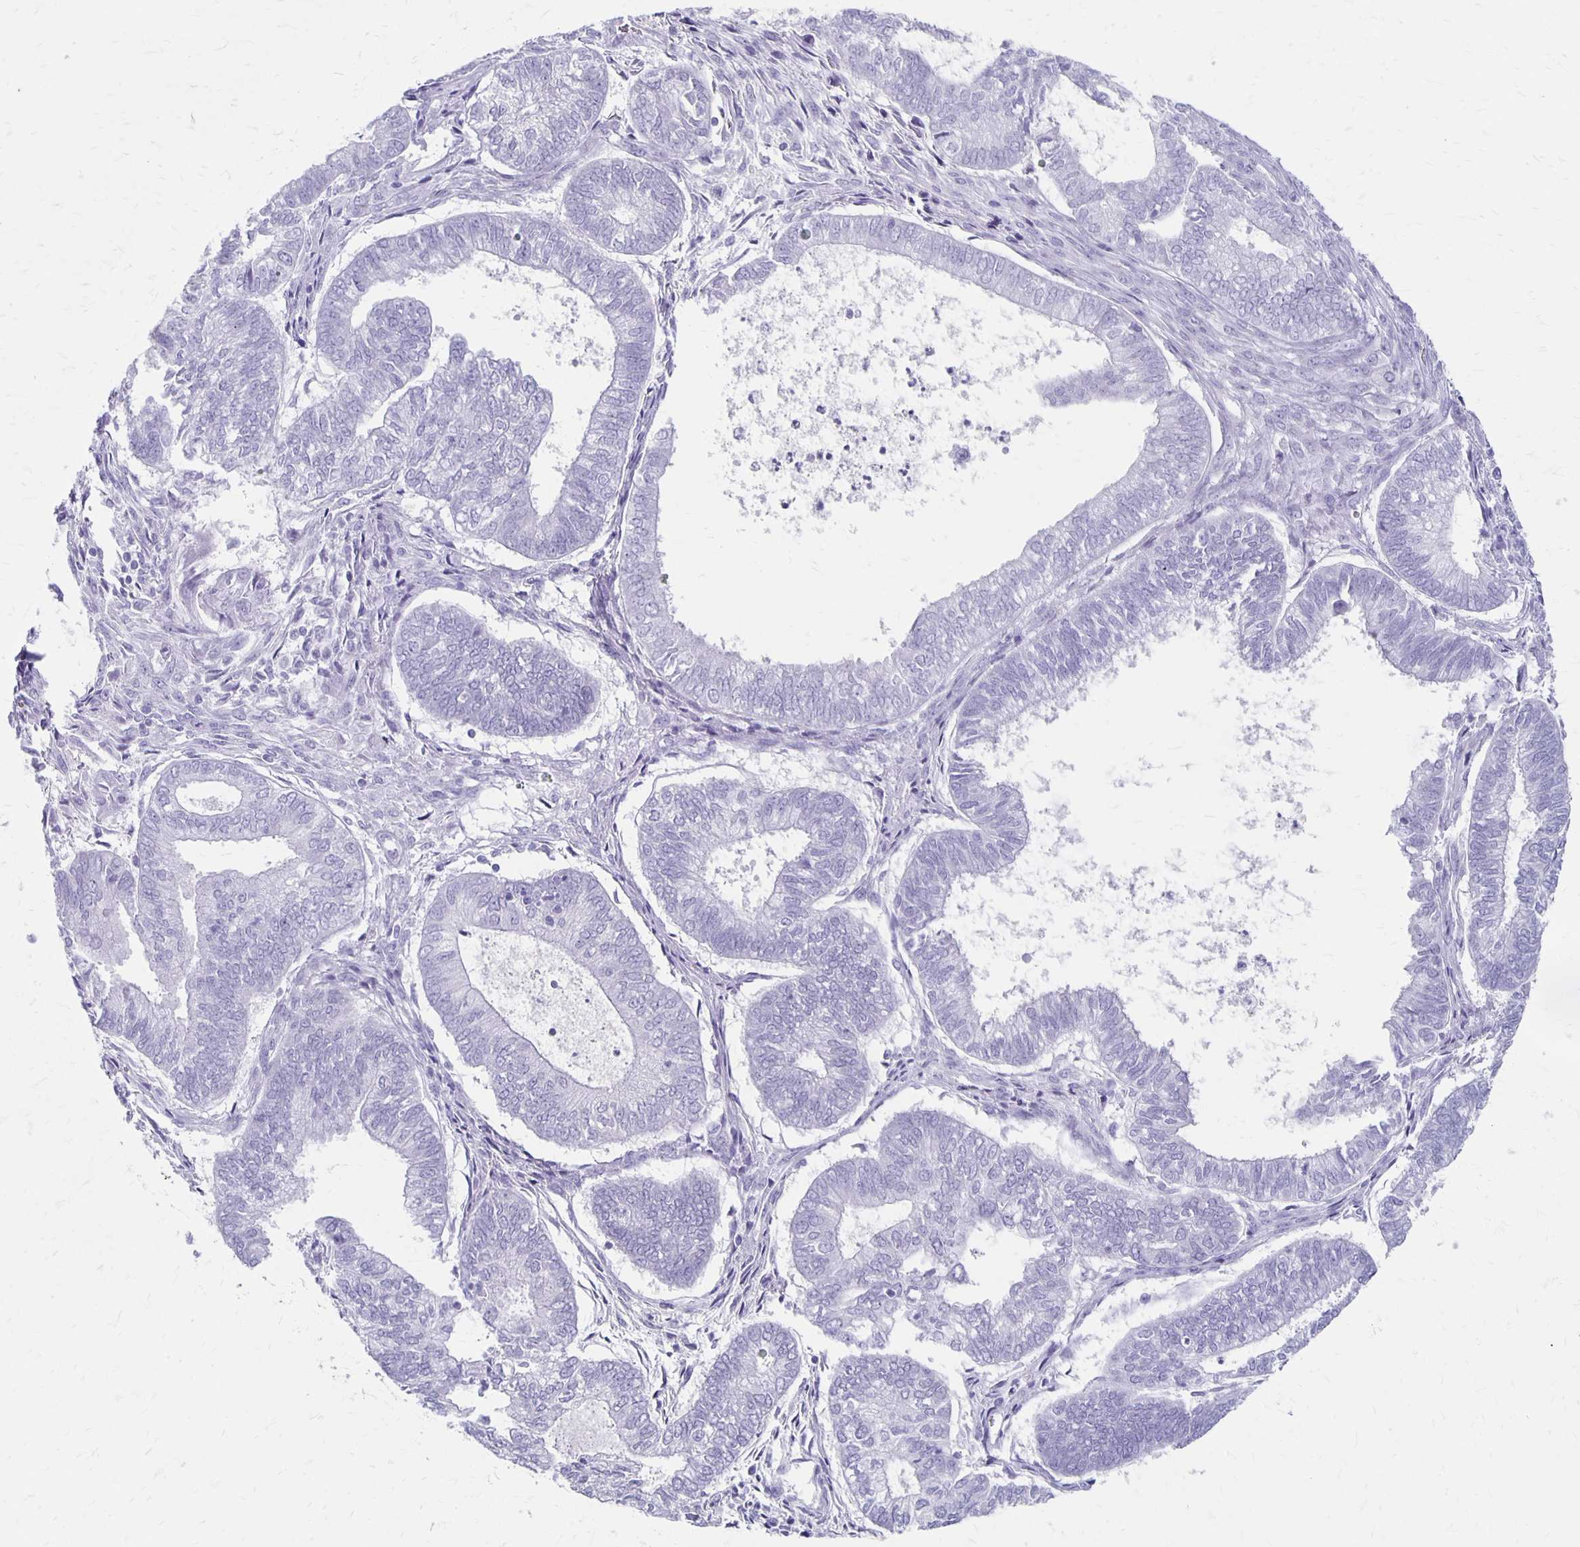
{"staining": {"intensity": "negative", "quantity": "none", "location": "none"}, "tissue": "ovarian cancer", "cell_type": "Tumor cells", "image_type": "cancer", "snomed": [{"axis": "morphology", "description": "Carcinoma, endometroid"}, {"axis": "topography", "description": "Ovary"}], "caption": "Immunohistochemical staining of ovarian cancer reveals no significant staining in tumor cells. (Immunohistochemistry, brightfield microscopy, high magnification).", "gene": "MAGEC2", "patient": {"sex": "female", "age": 64}}